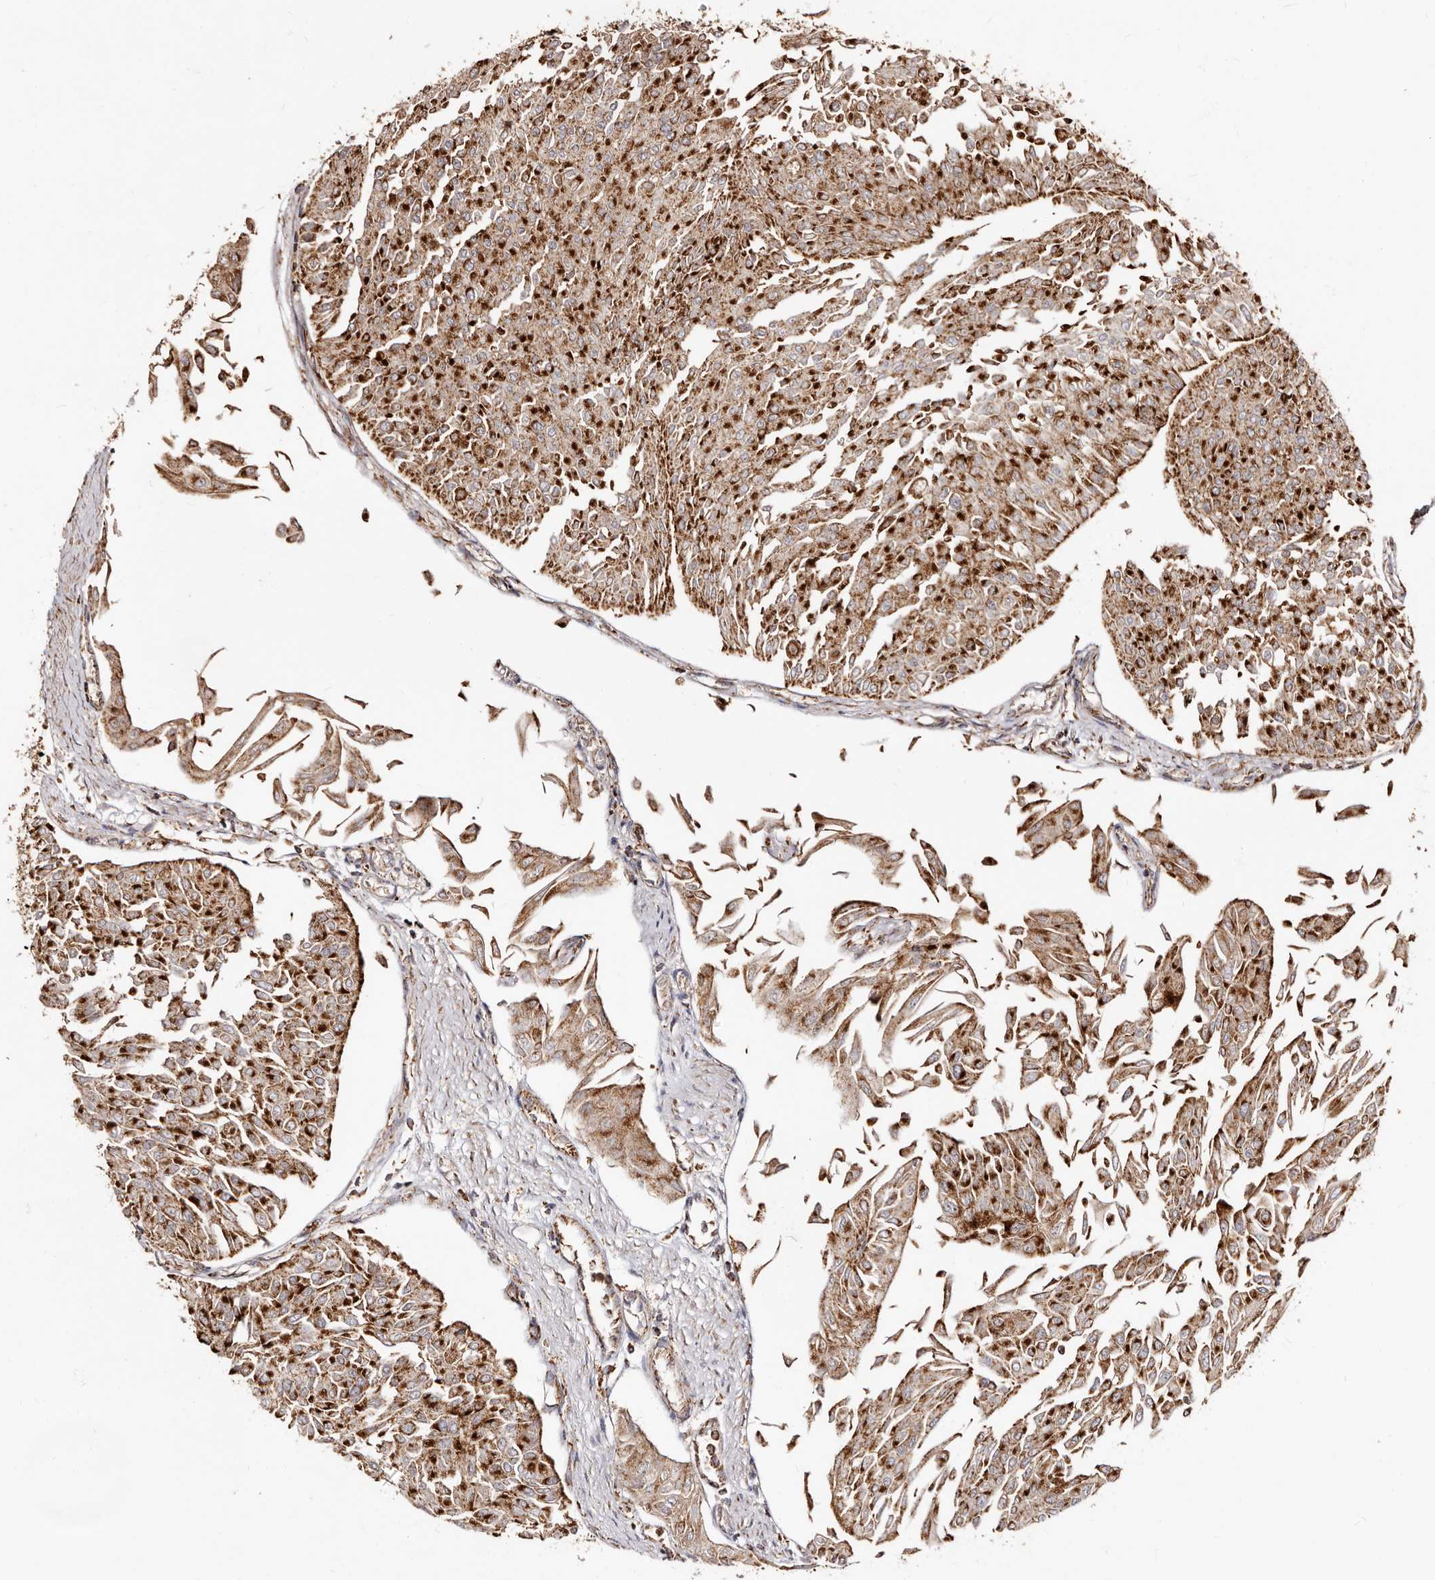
{"staining": {"intensity": "strong", "quantity": ">75%", "location": "cytoplasmic/membranous"}, "tissue": "urothelial cancer", "cell_type": "Tumor cells", "image_type": "cancer", "snomed": [{"axis": "morphology", "description": "Urothelial carcinoma, Low grade"}, {"axis": "topography", "description": "Urinary bladder"}], "caption": "A brown stain highlights strong cytoplasmic/membranous expression of a protein in human urothelial cancer tumor cells. (DAB IHC with brightfield microscopy, high magnification).", "gene": "BAX", "patient": {"sex": "male", "age": 67}}